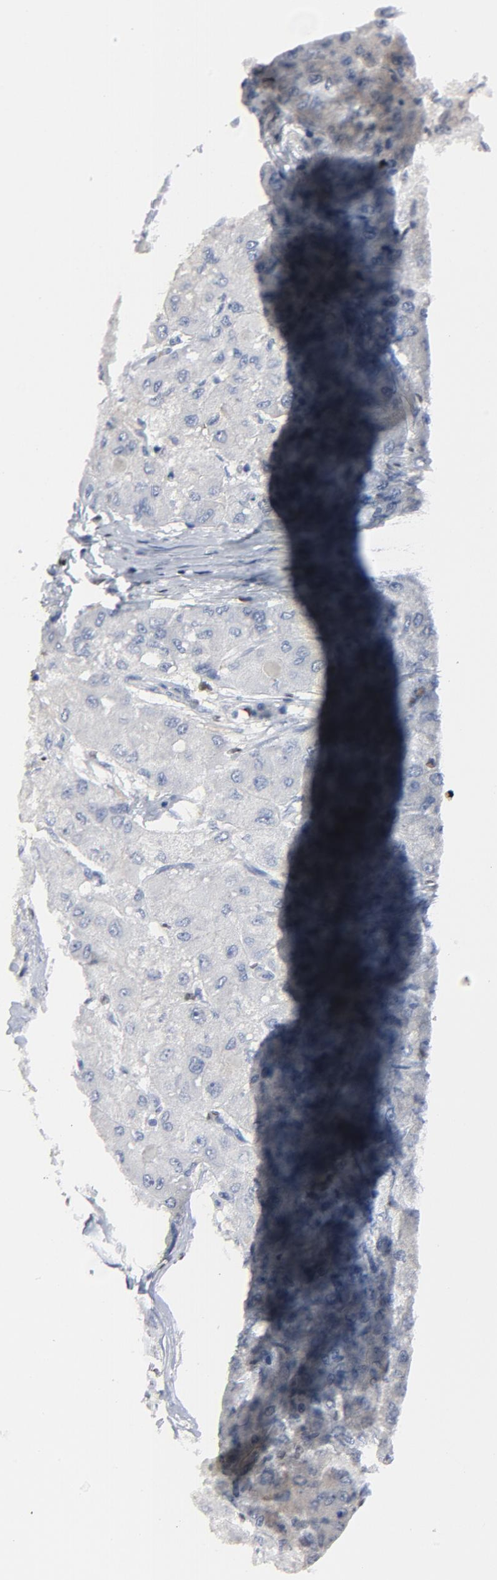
{"staining": {"intensity": "negative", "quantity": "none", "location": "none"}, "tissue": "liver cancer", "cell_type": "Tumor cells", "image_type": "cancer", "snomed": [{"axis": "morphology", "description": "Carcinoma, Hepatocellular, NOS"}, {"axis": "topography", "description": "Liver"}], "caption": "This is an immunohistochemistry (IHC) micrograph of liver cancer (hepatocellular carcinoma). There is no staining in tumor cells.", "gene": "SPI1", "patient": {"sex": "male", "age": 80}}